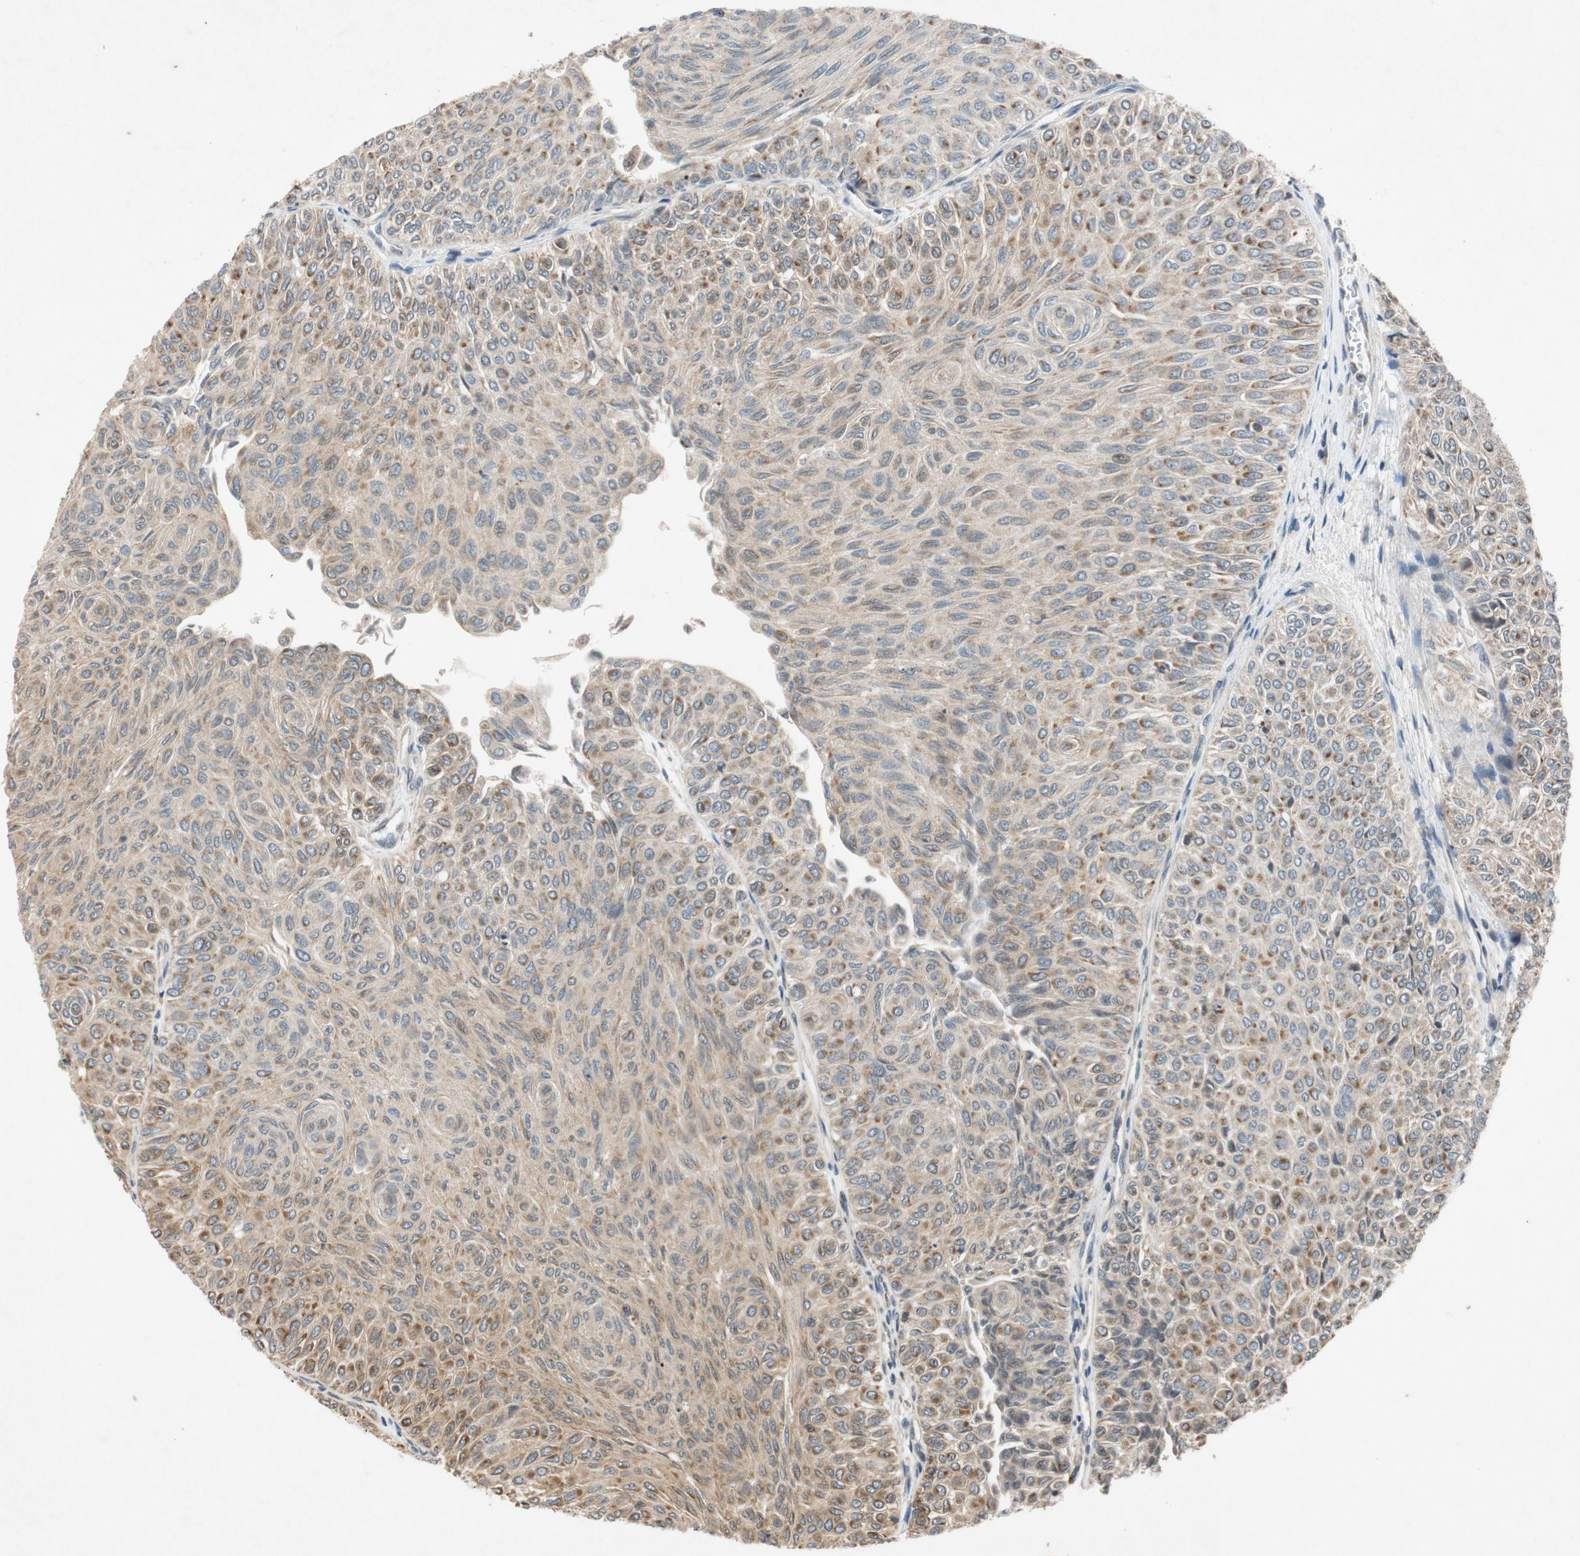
{"staining": {"intensity": "moderate", "quantity": "25%-75%", "location": "cytoplasmic/membranous"}, "tissue": "urothelial cancer", "cell_type": "Tumor cells", "image_type": "cancer", "snomed": [{"axis": "morphology", "description": "Urothelial carcinoma, Low grade"}, {"axis": "topography", "description": "Urinary bladder"}], "caption": "Human urothelial carcinoma (low-grade) stained with a brown dye demonstrates moderate cytoplasmic/membranous positive staining in approximately 25%-75% of tumor cells.", "gene": "ATP2C1", "patient": {"sex": "male", "age": 78}}